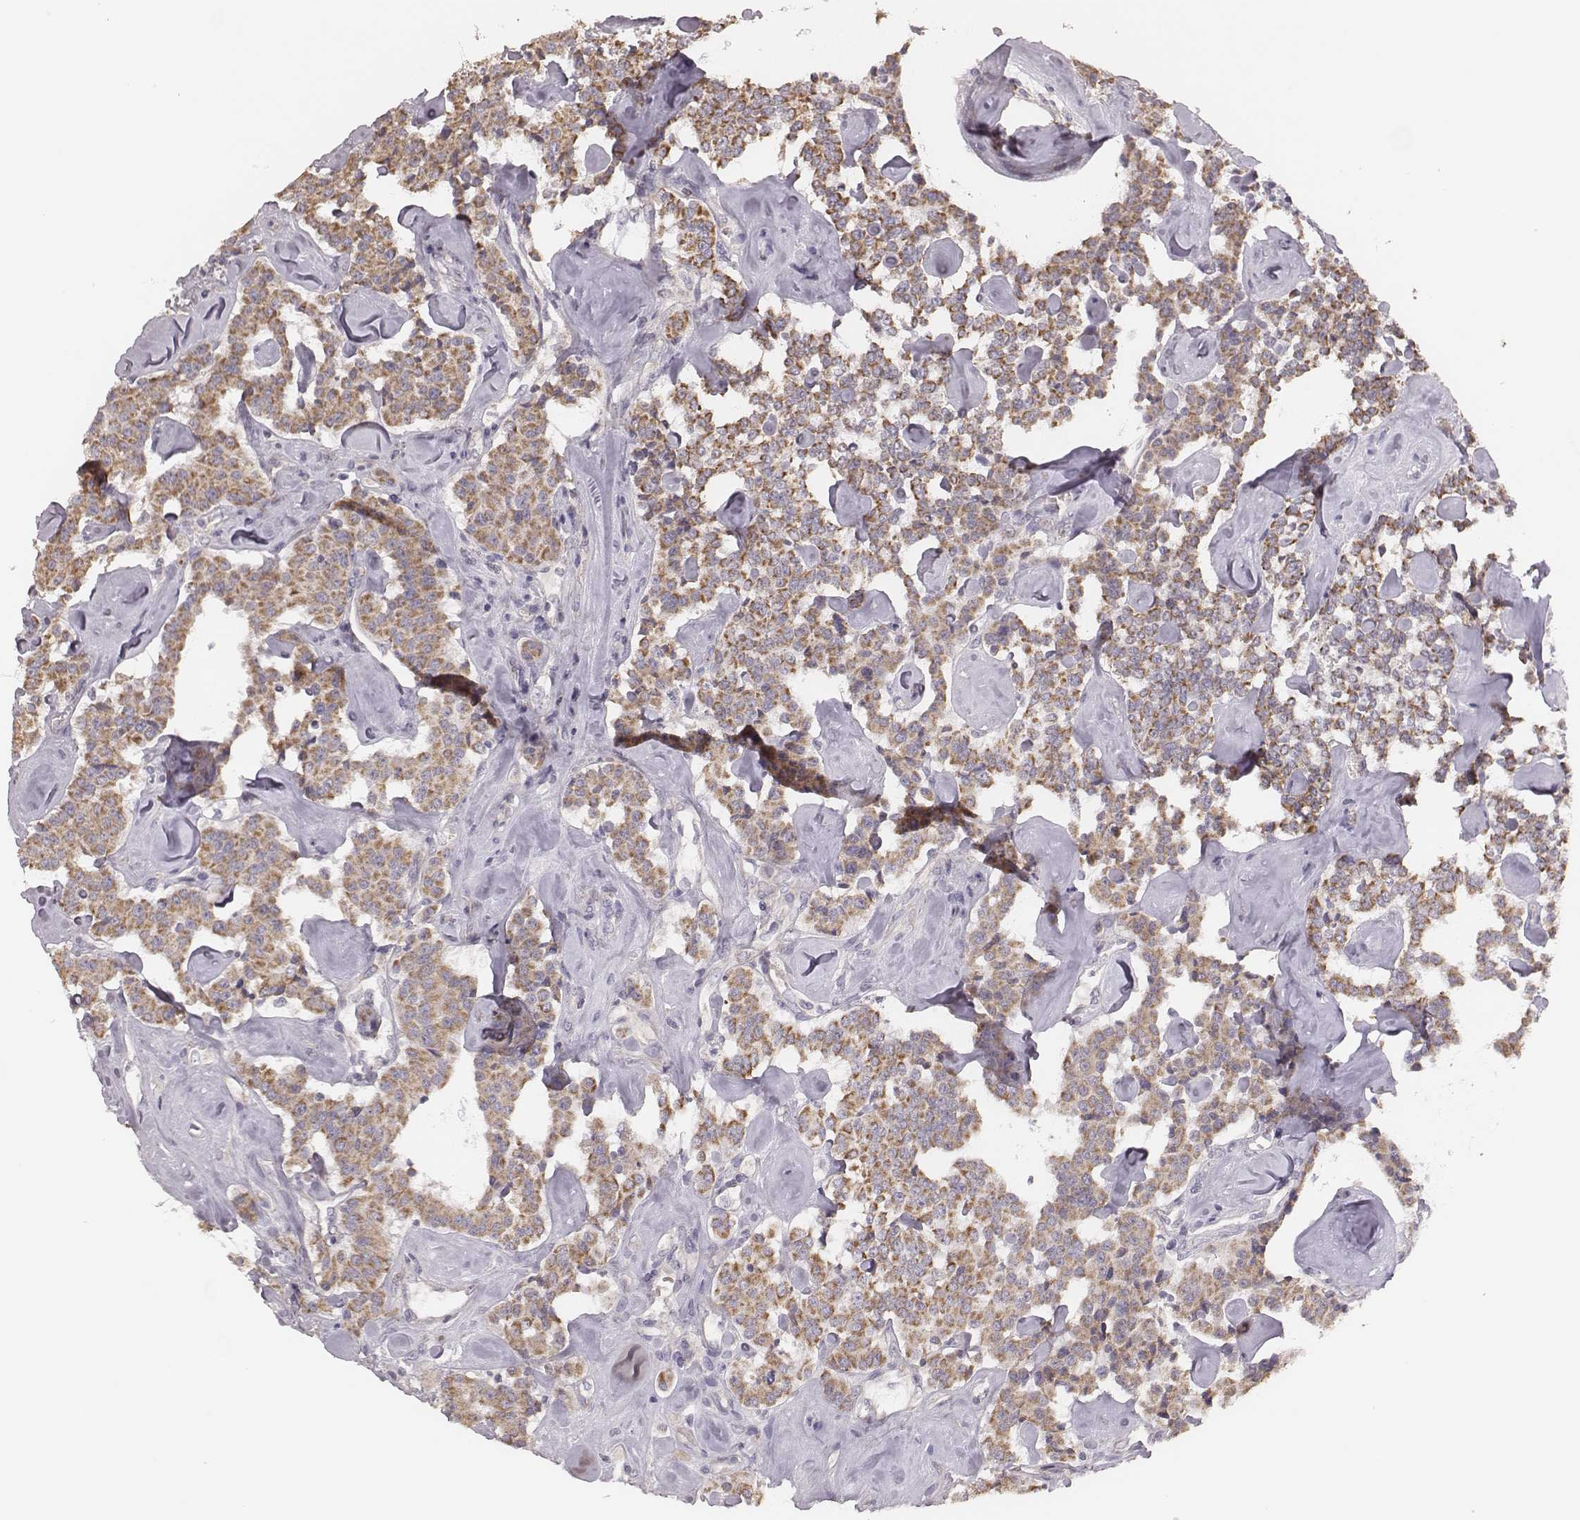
{"staining": {"intensity": "moderate", "quantity": ">75%", "location": "cytoplasmic/membranous"}, "tissue": "carcinoid", "cell_type": "Tumor cells", "image_type": "cancer", "snomed": [{"axis": "morphology", "description": "Carcinoid, malignant, NOS"}, {"axis": "topography", "description": "Pancreas"}], "caption": "A brown stain labels moderate cytoplasmic/membranous positivity of a protein in human carcinoid (malignant) tumor cells.", "gene": "HAVCR1", "patient": {"sex": "male", "age": 41}}